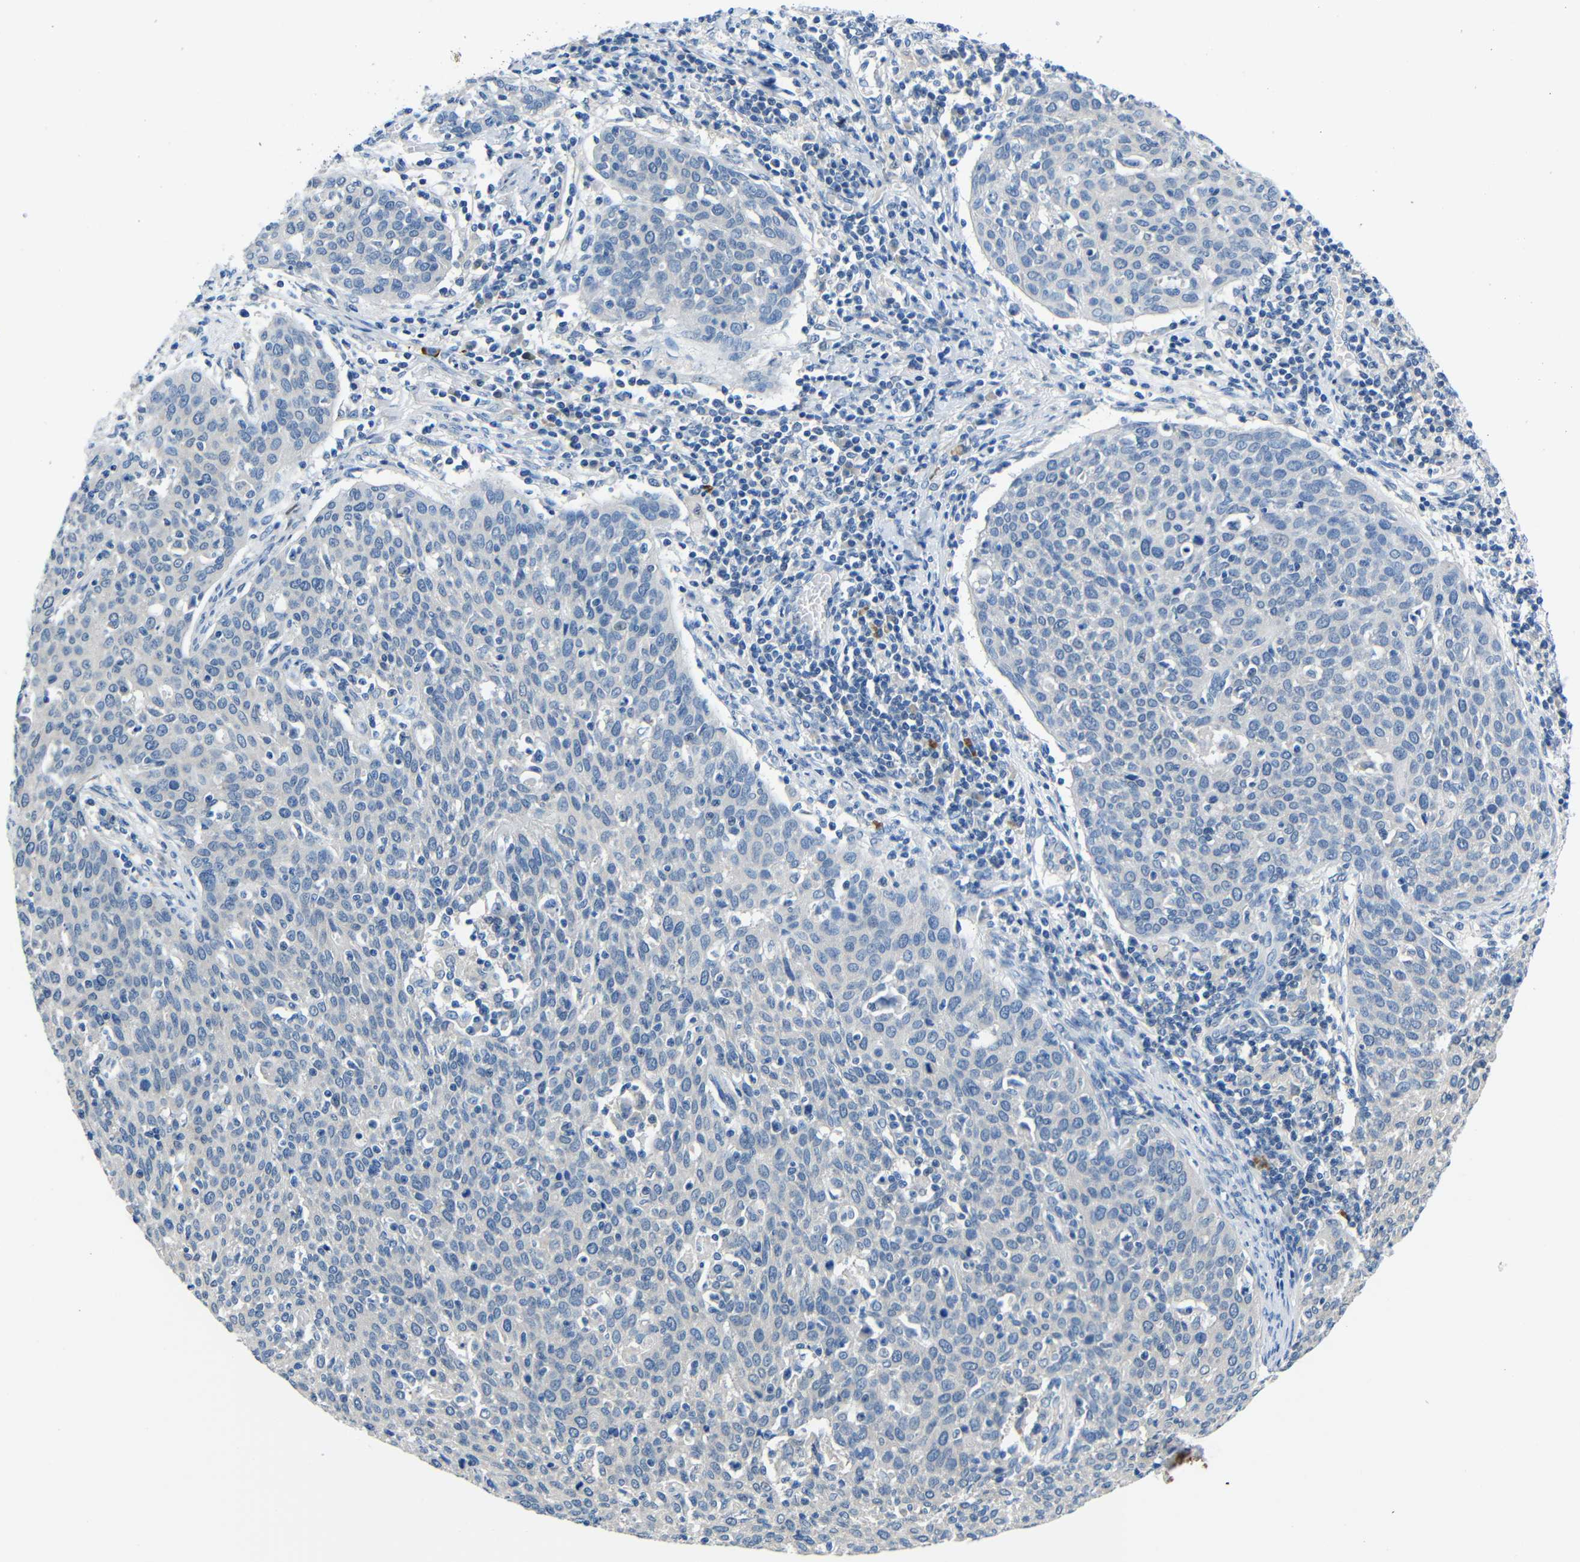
{"staining": {"intensity": "negative", "quantity": "none", "location": "none"}, "tissue": "cervical cancer", "cell_type": "Tumor cells", "image_type": "cancer", "snomed": [{"axis": "morphology", "description": "Squamous cell carcinoma, NOS"}, {"axis": "topography", "description": "Cervix"}], "caption": "High magnification brightfield microscopy of cervical cancer (squamous cell carcinoma) stained with DAB (3,3'-diaminobenzidine) (brown) and counterstained with hematoxylin (blue): tumor cells show no significant expression.", "gene": "NEGR1", "patient": {"sex": "female", "age": 38}}